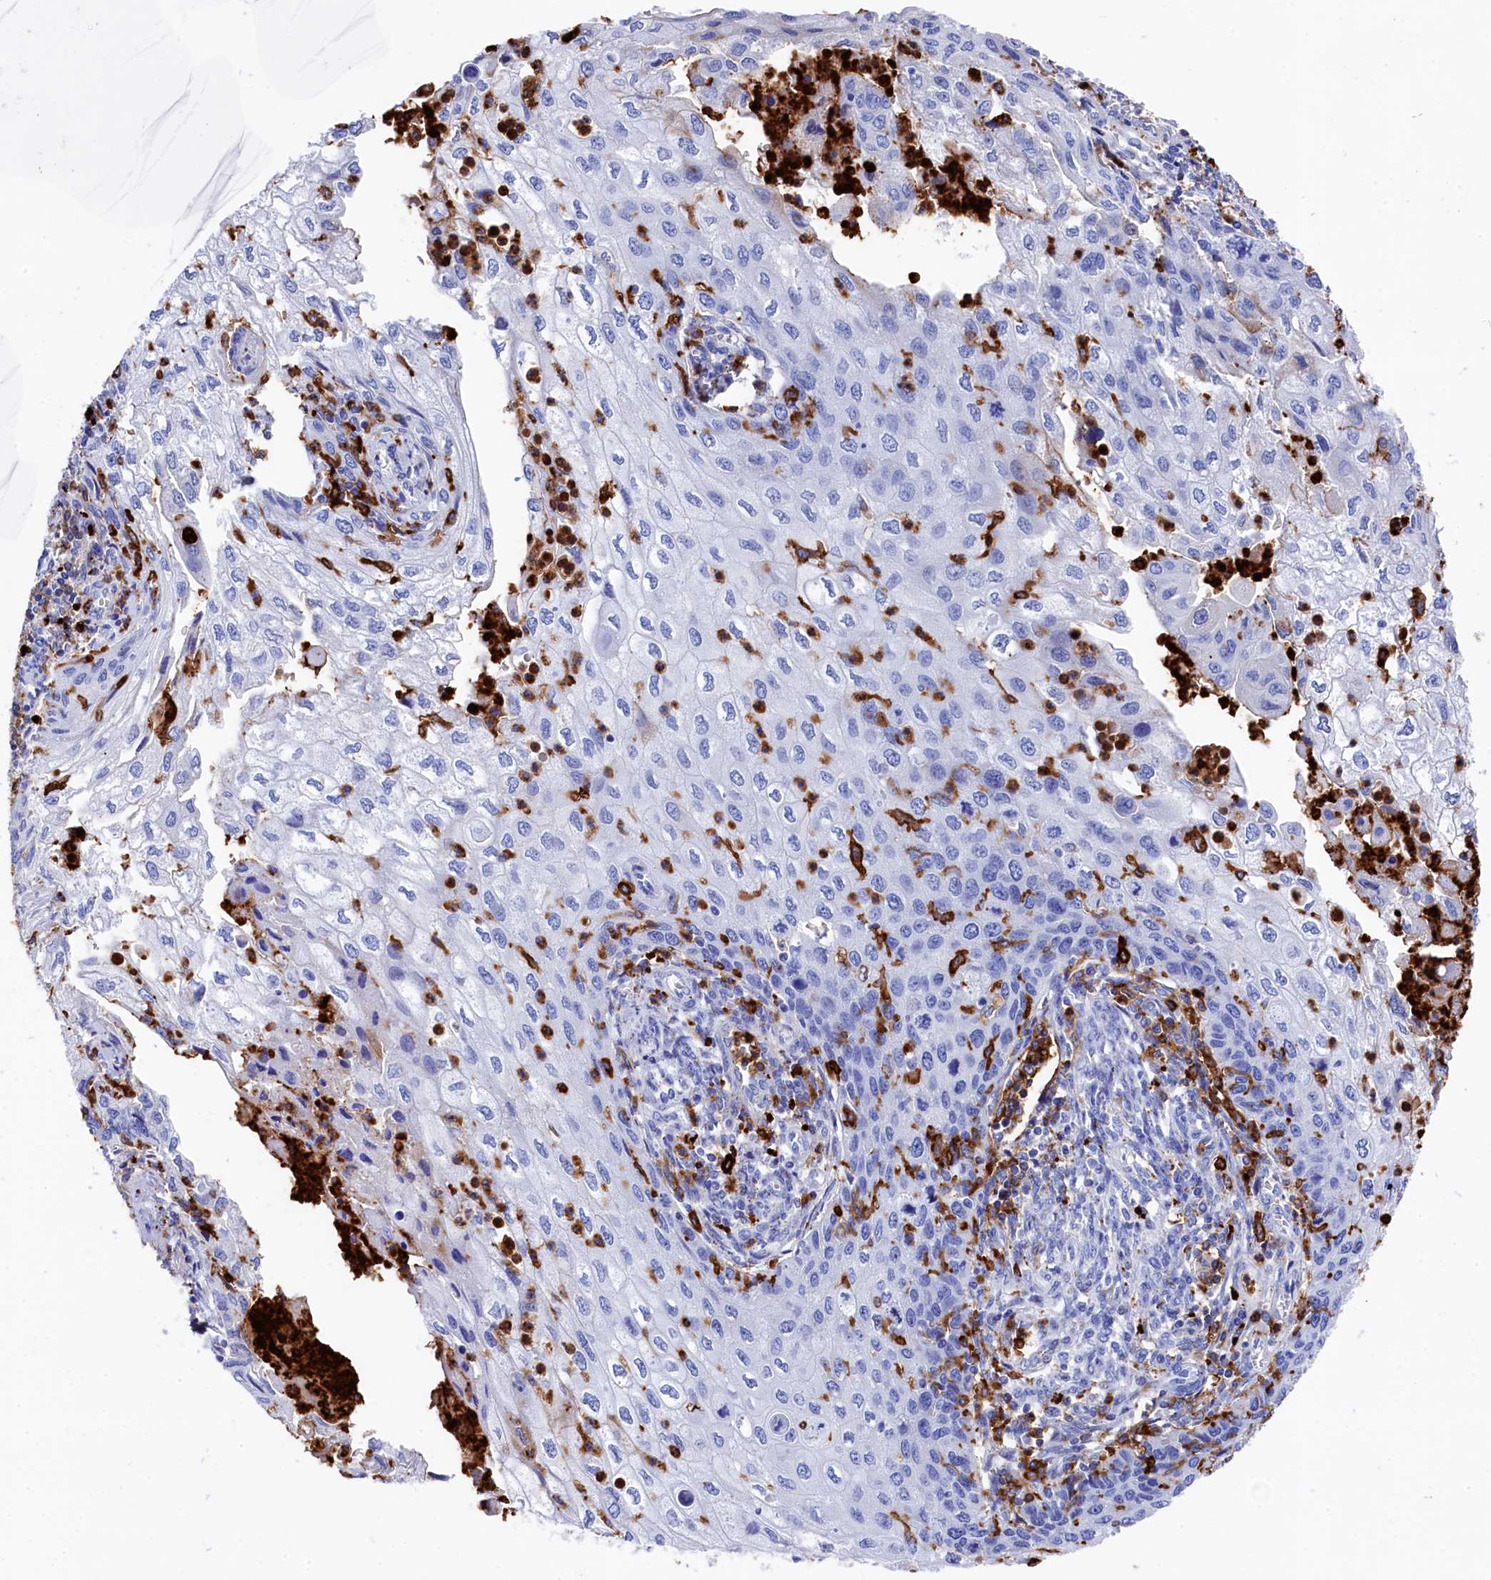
{"staining": {"intensity": "negative", "quantity": "none", "location": "none"}, "tissue": "cervical cancer", "cell_type": "Tumor cells", "image_type": "cancer", "snomed": [{"axis": "morphology", "description": "Squamous cell carcinoma, NOS"}, {"axis": "topography", "description": "Cervix"}], "caption": "This image is of cervical squamous cell carcinoma stained with immunohistochemistry (IHC) to label a protein in brown with the nuclei are counter-stained blue. There is no staining in tumor cells. (DAB immunohistochemistry (IHC), high magnification).", "gene": "PLAC8", "patient": {"sex": "female", "age": 67}}